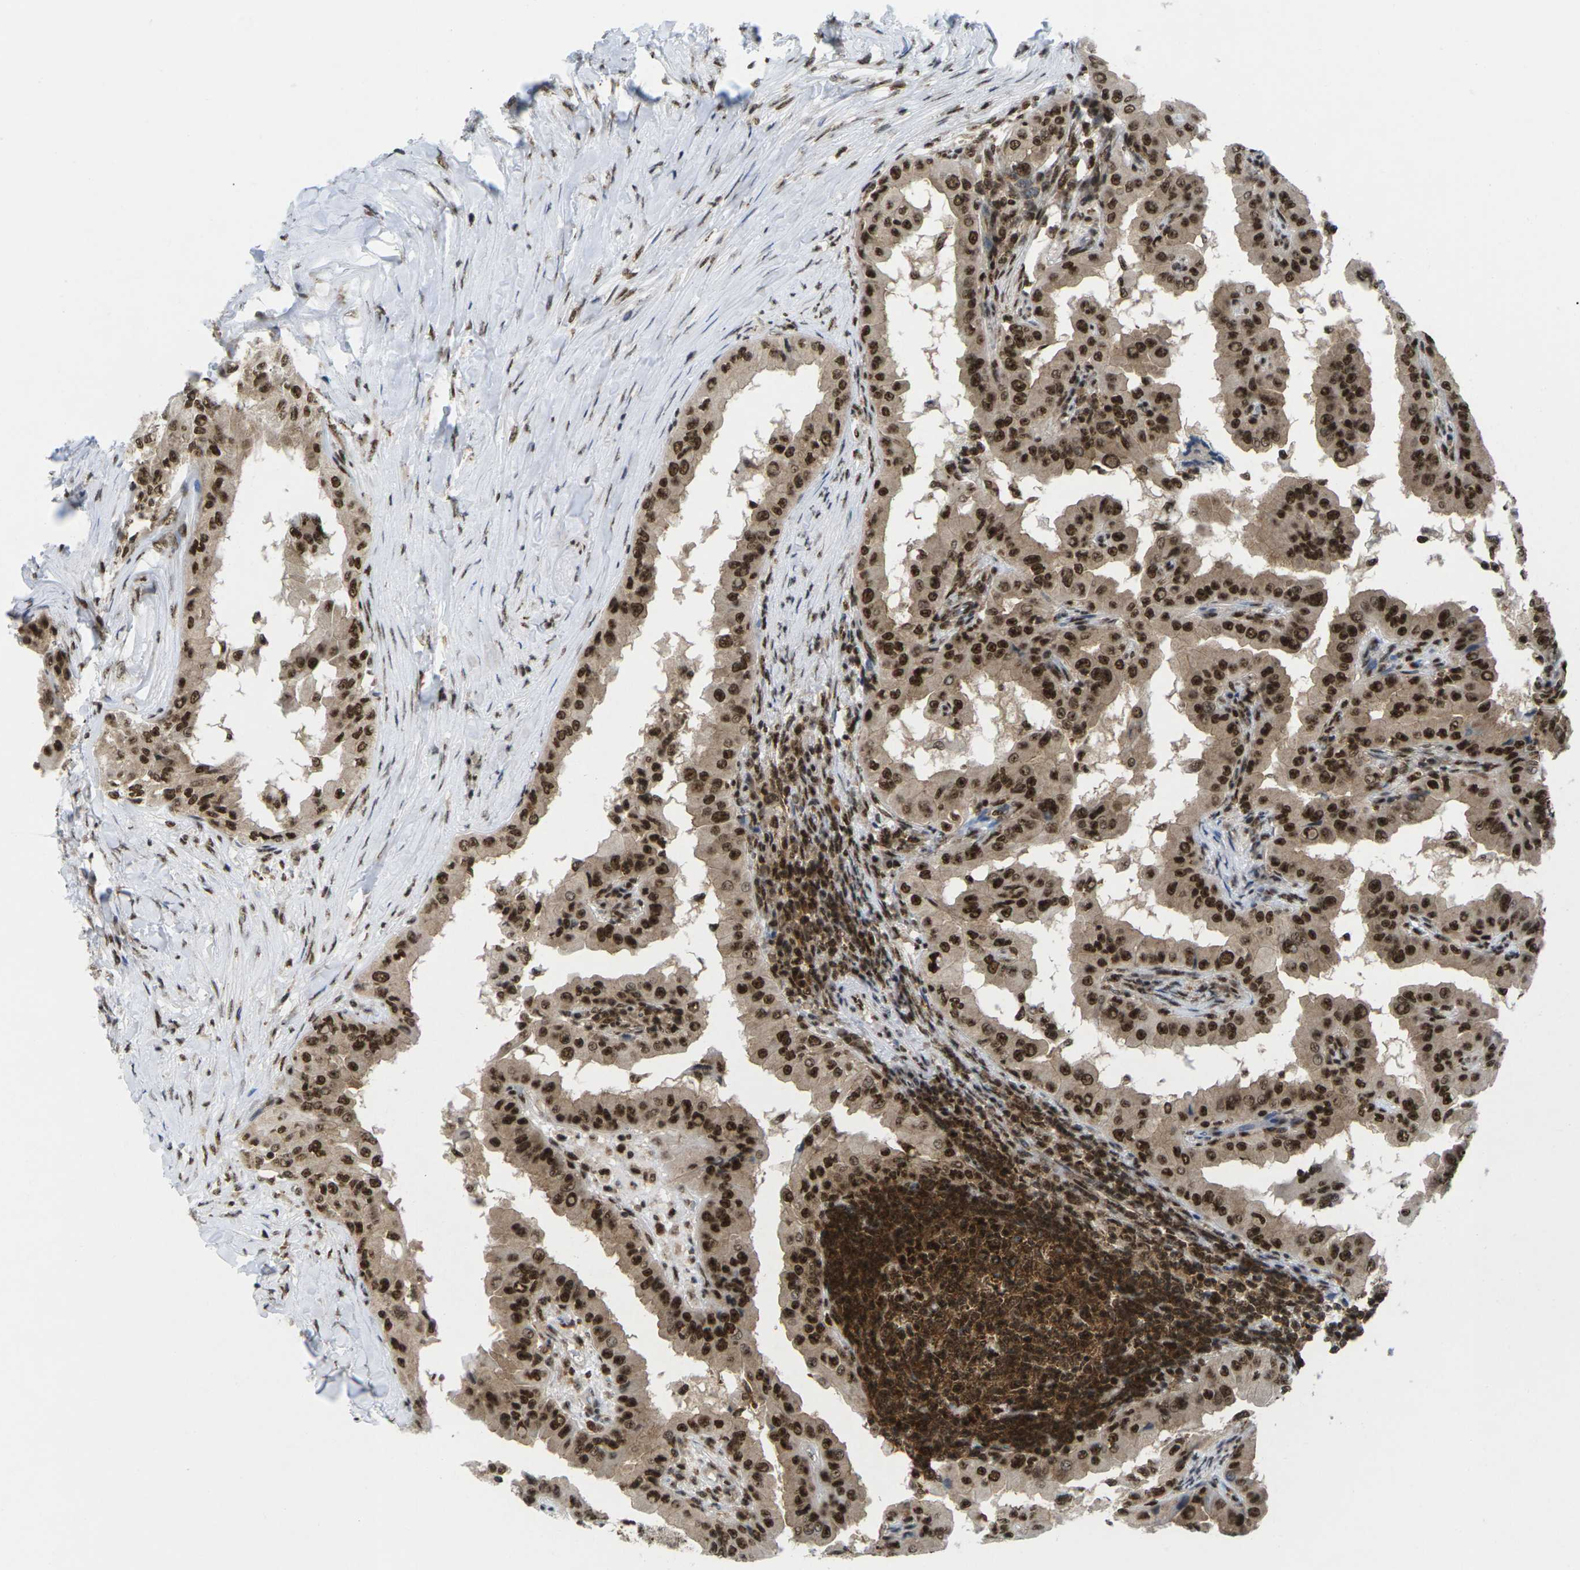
{"staining": {"intensity": "strong", "quantity": ">75%", "location": "cytoplasmic/membranous,nuclear"}, "tissue": "thyroid cancer", "cell_type": "Tumor cells", "image_type": "cancer", "snomed": [{"axis": "morphology", "description": "Papillary adenocarcinoma, NOS"}, {"axis": "topography", "description": "Thyroid gland"}], "caption": "Protein staining of thyroid cancer (papillary adenocarcinoma) tissue exhibits strong cytoplasmic/membranous and nuclear expression in about >75% of tumor cells. The protein of interest is shown in brown color, while the nuclei are stained blue.", "gene": "MAGOH", "patient": {"sex": "male", "age": 20}}